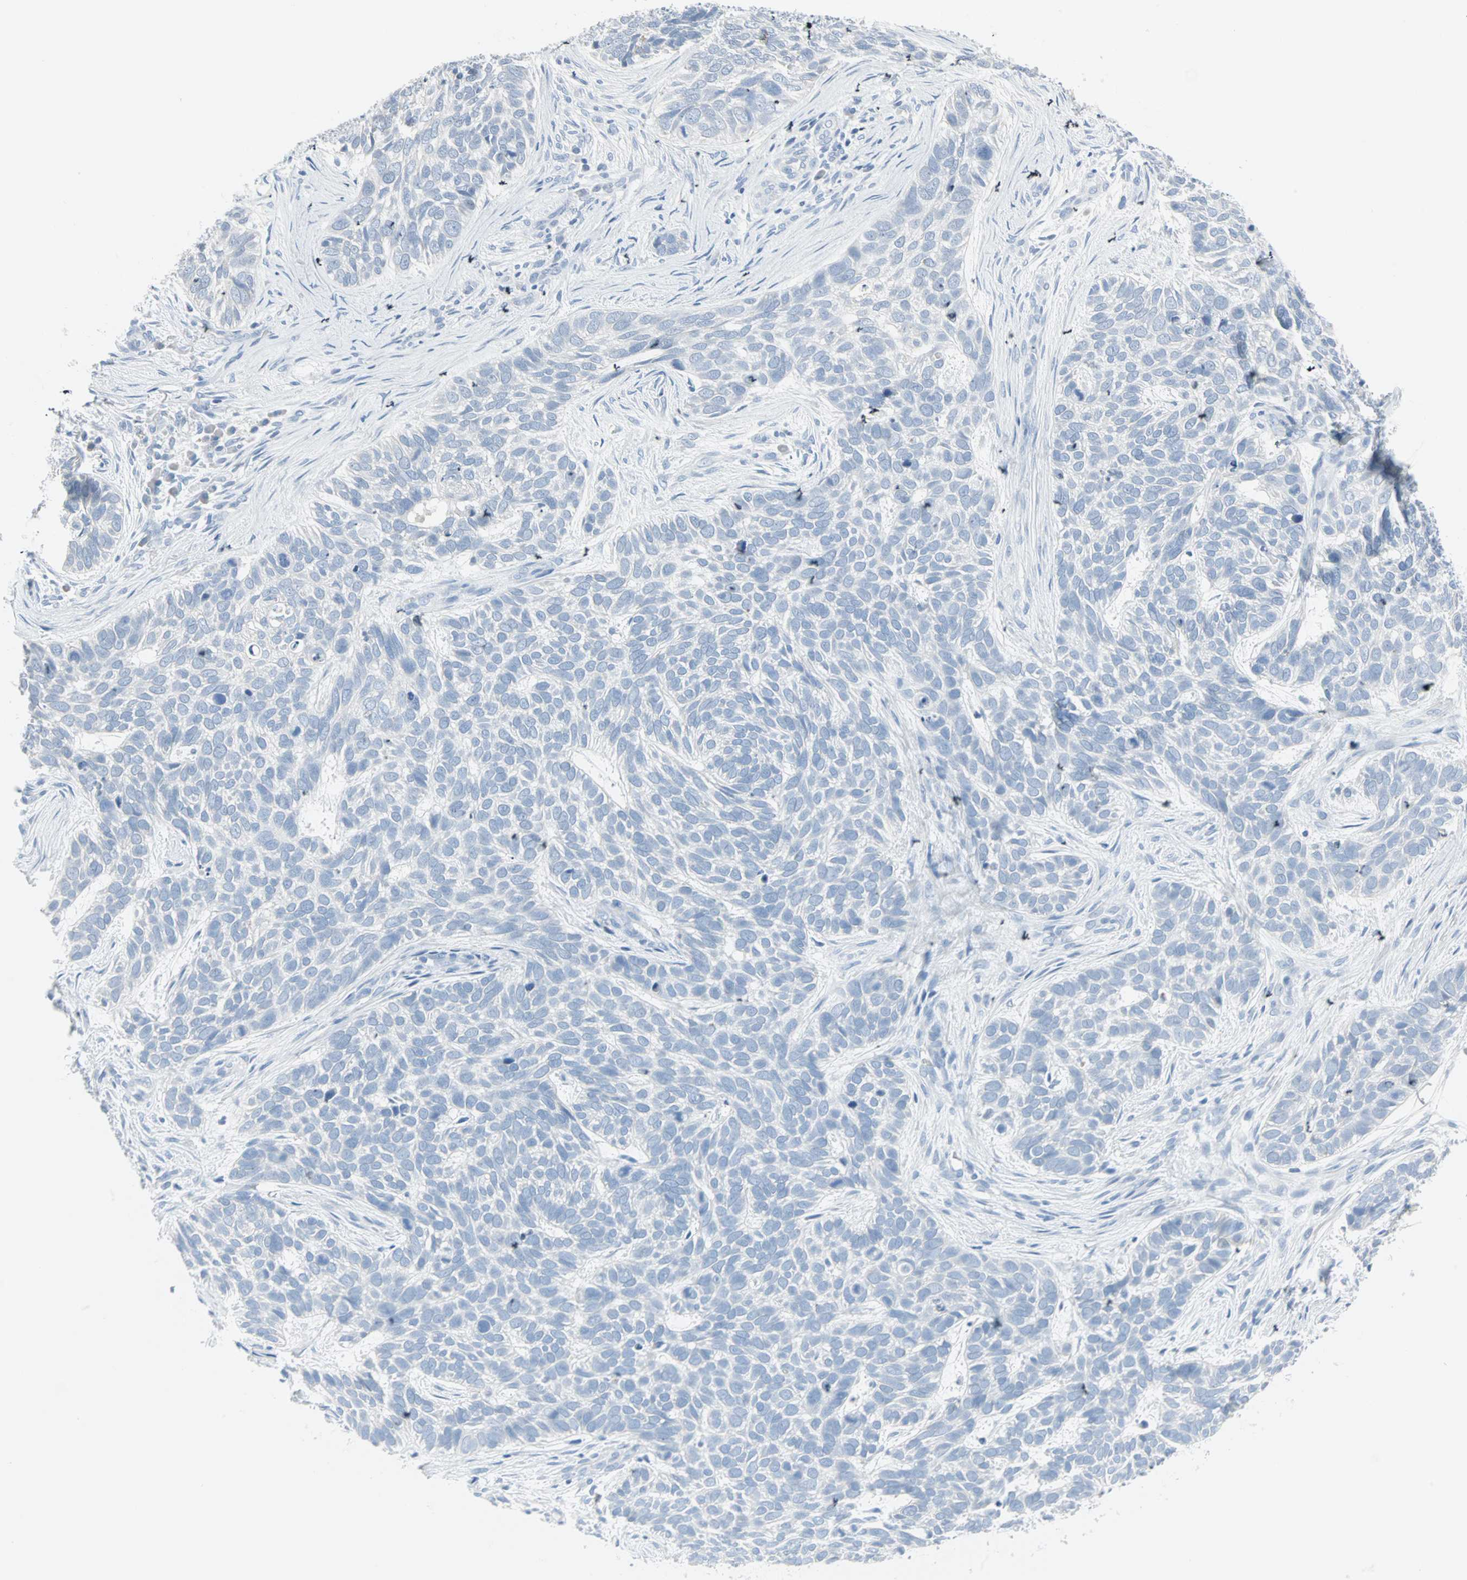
{"staining": {"intensity": "negative", "quantity": "none", "location": "none"}, "tissue": "skin cancer", "cell_type": "Tumor cells", "image_type": "cancer", "snomed": [{"axis": "morphology", "description": "Basal cell carcinoma"}, {"axis": "topography", "description": "Skin"}], "caption": "Tumor cells show no significant protein staining in skin cancer.", "gene": "STX1A", "patient": {"sex": "male", "age": 87}}